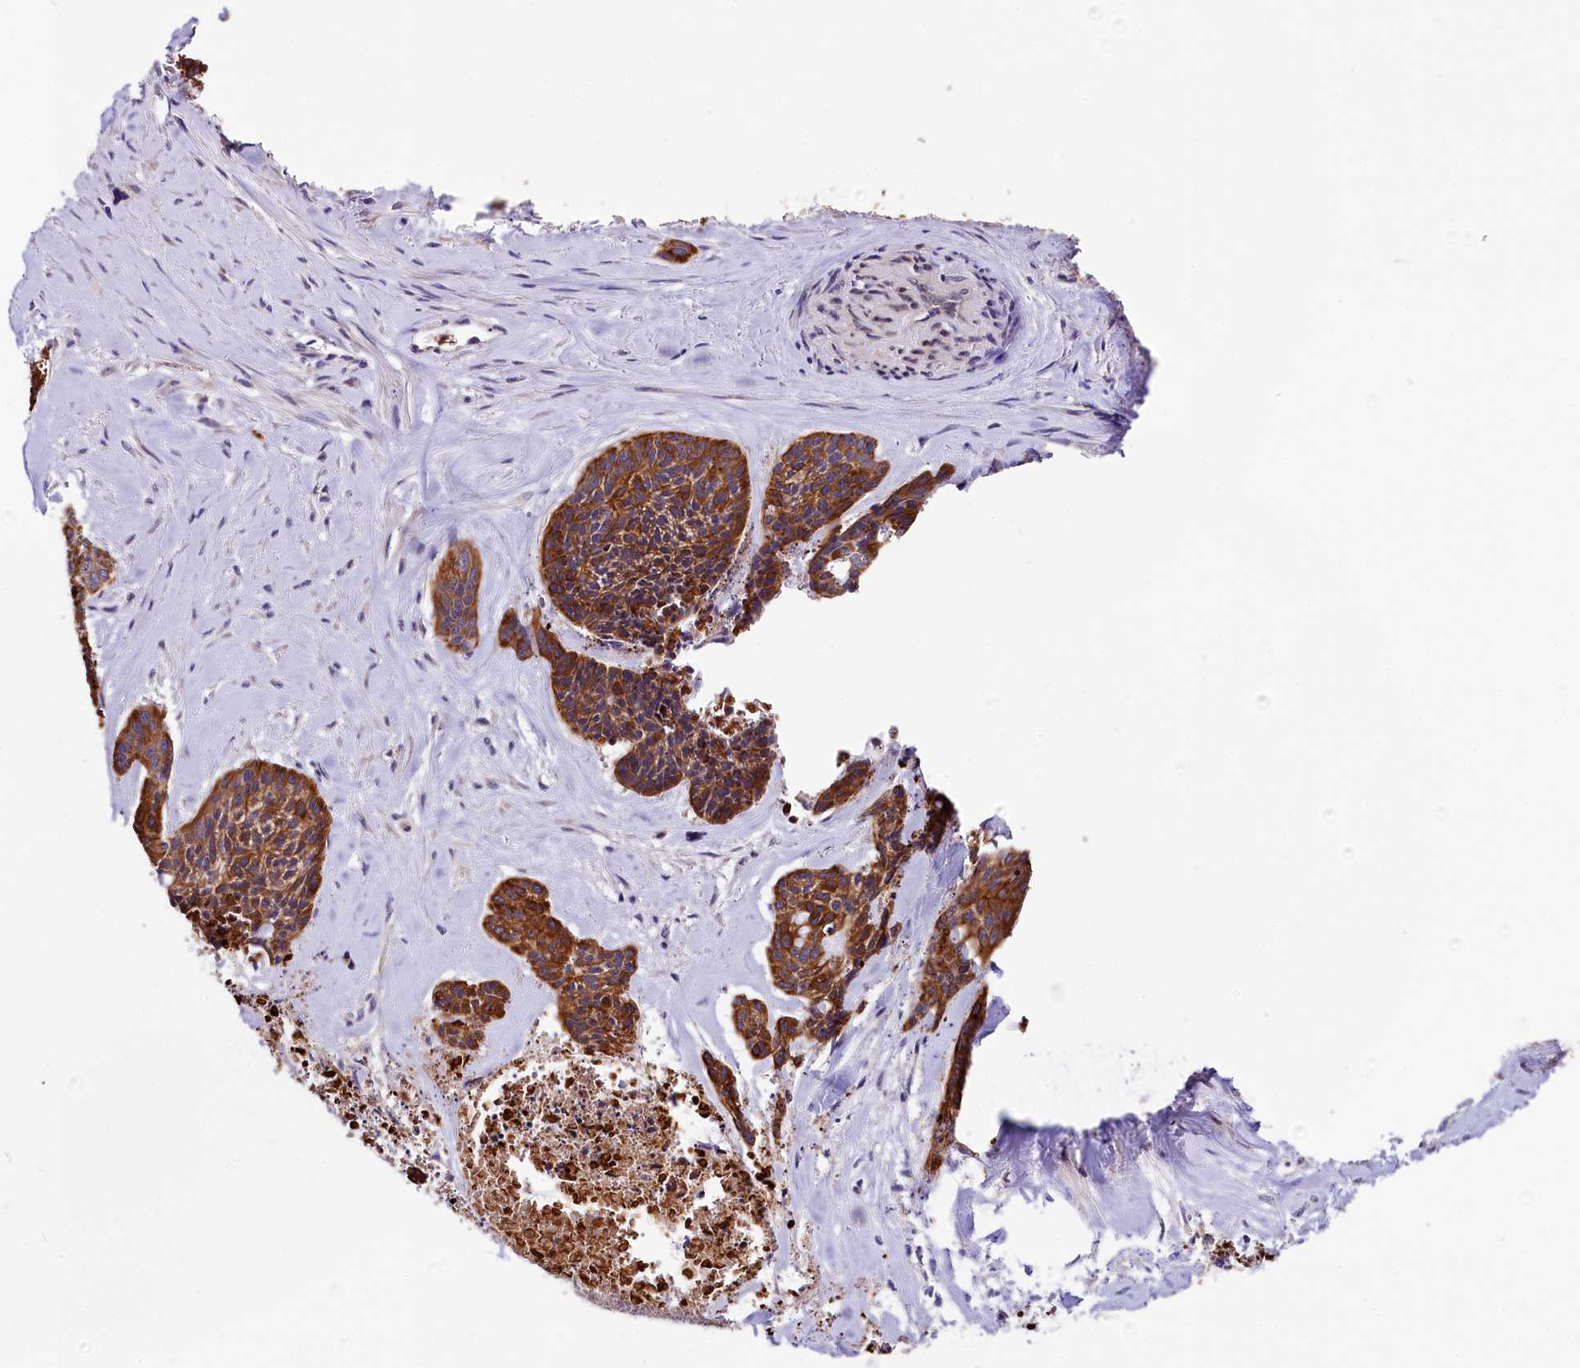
{"staining": {"intensity": "strong", "quantity": ">75%", "location": "cytoplasmic/membranous"}, "tissue": "skin cancer", "cell_type": "Tumor cells", "image_type": "cancer", "snomed": [{"axis": "morphology", "description": "Basal cell carcinoma"}, {"axis": "topography", "description": "Skin"}], "caption": "Immunohistochemistry of human basal cell carcinoma (skin) reveals high levels of strong cytoplasmic/membranous expression in approximately >75% of tumor cells. (Brightfield microscopy of DAB IHC at high magnification).", "gene": "ARMC6", "patient": {"sex": "female", "age": 64}}